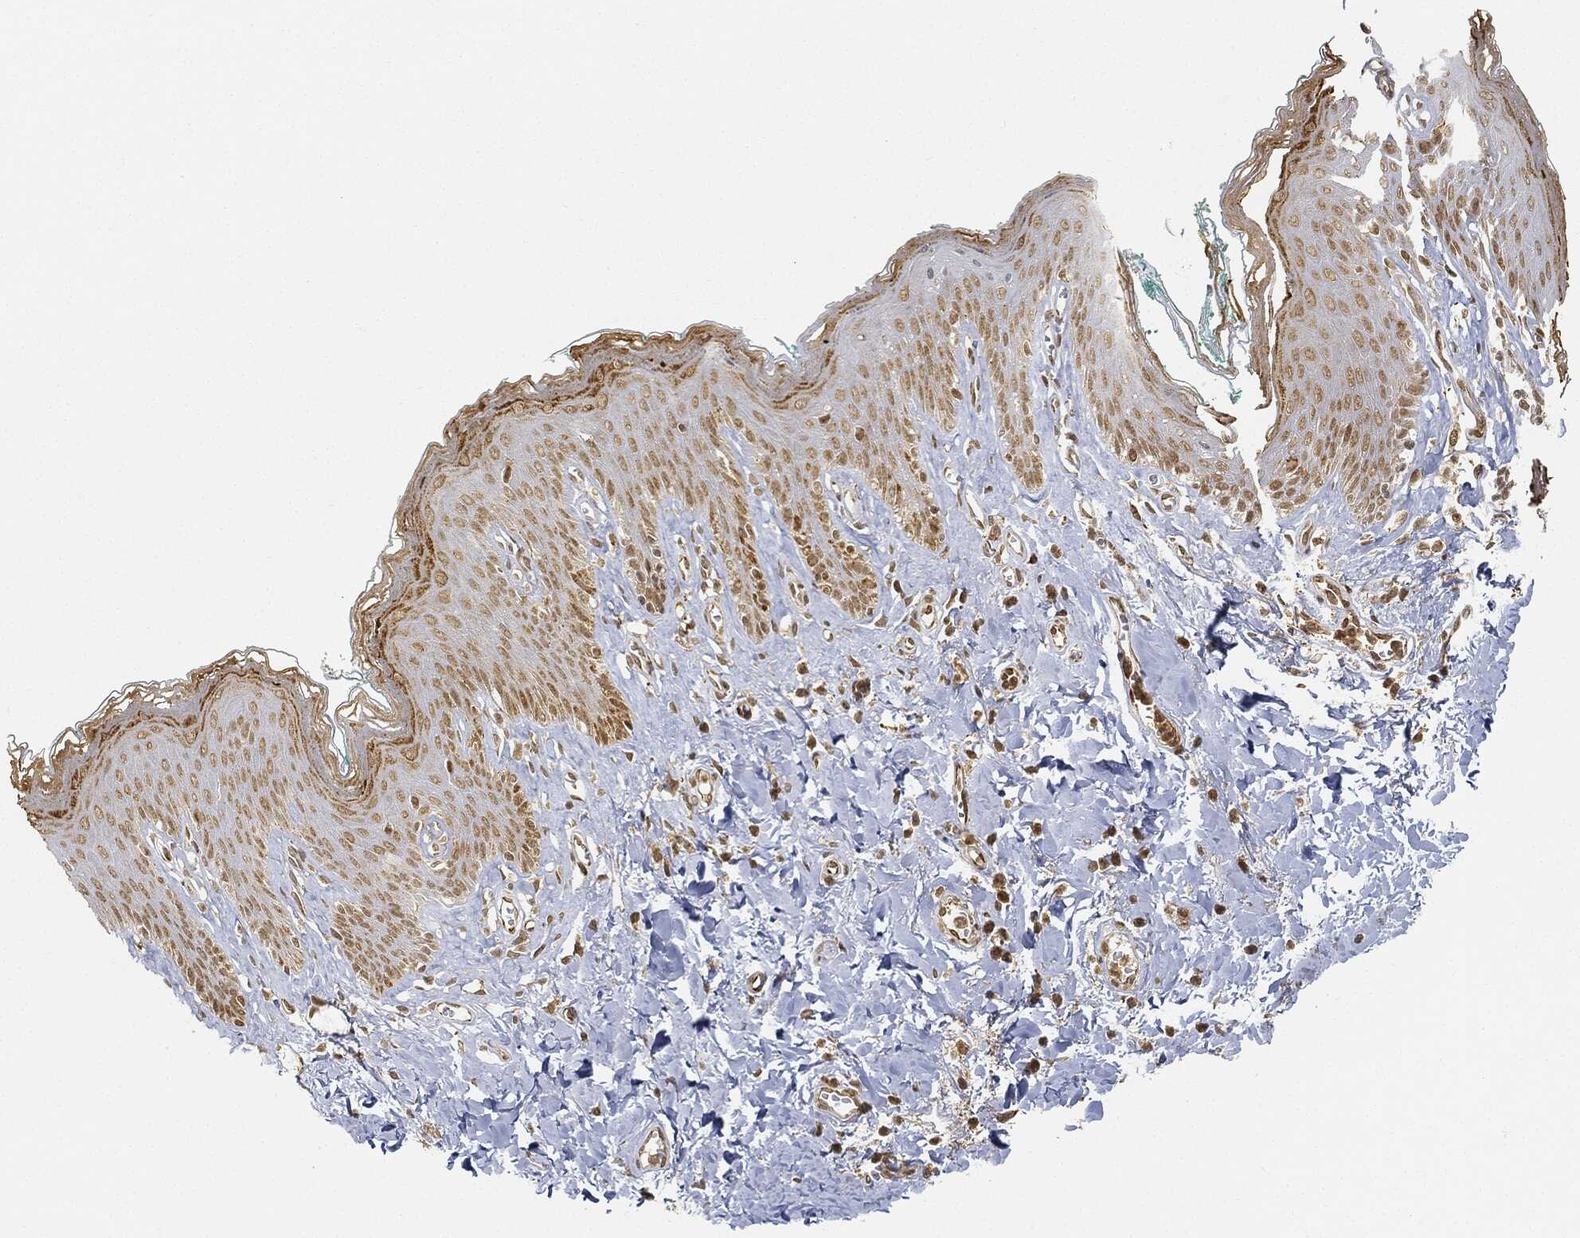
{"staining": {"intensity": "moderate", "quantity": "25%-75%", "location": "nuclear"}, "tissue": "skin", "cell_type": "Epidermal cells", "image_type": "normal", "snomed": [{"axis": "morphology", "description": "Normal tissue, NOS"}, {"axis": "topography", "description": "Vulva"}], "caption": "Unremarkable skin displays moderate nuclear positivity in approximately 25%-75% of epidermal cells, visualized by immunohistochemistry. The protein of interest is stained brown, and the nuclei are stained in blue (DAB IHC with brightfield microscopy, high magnification).", "gene": "CIB1", "patient": {"sex": "female", "age": 66}}